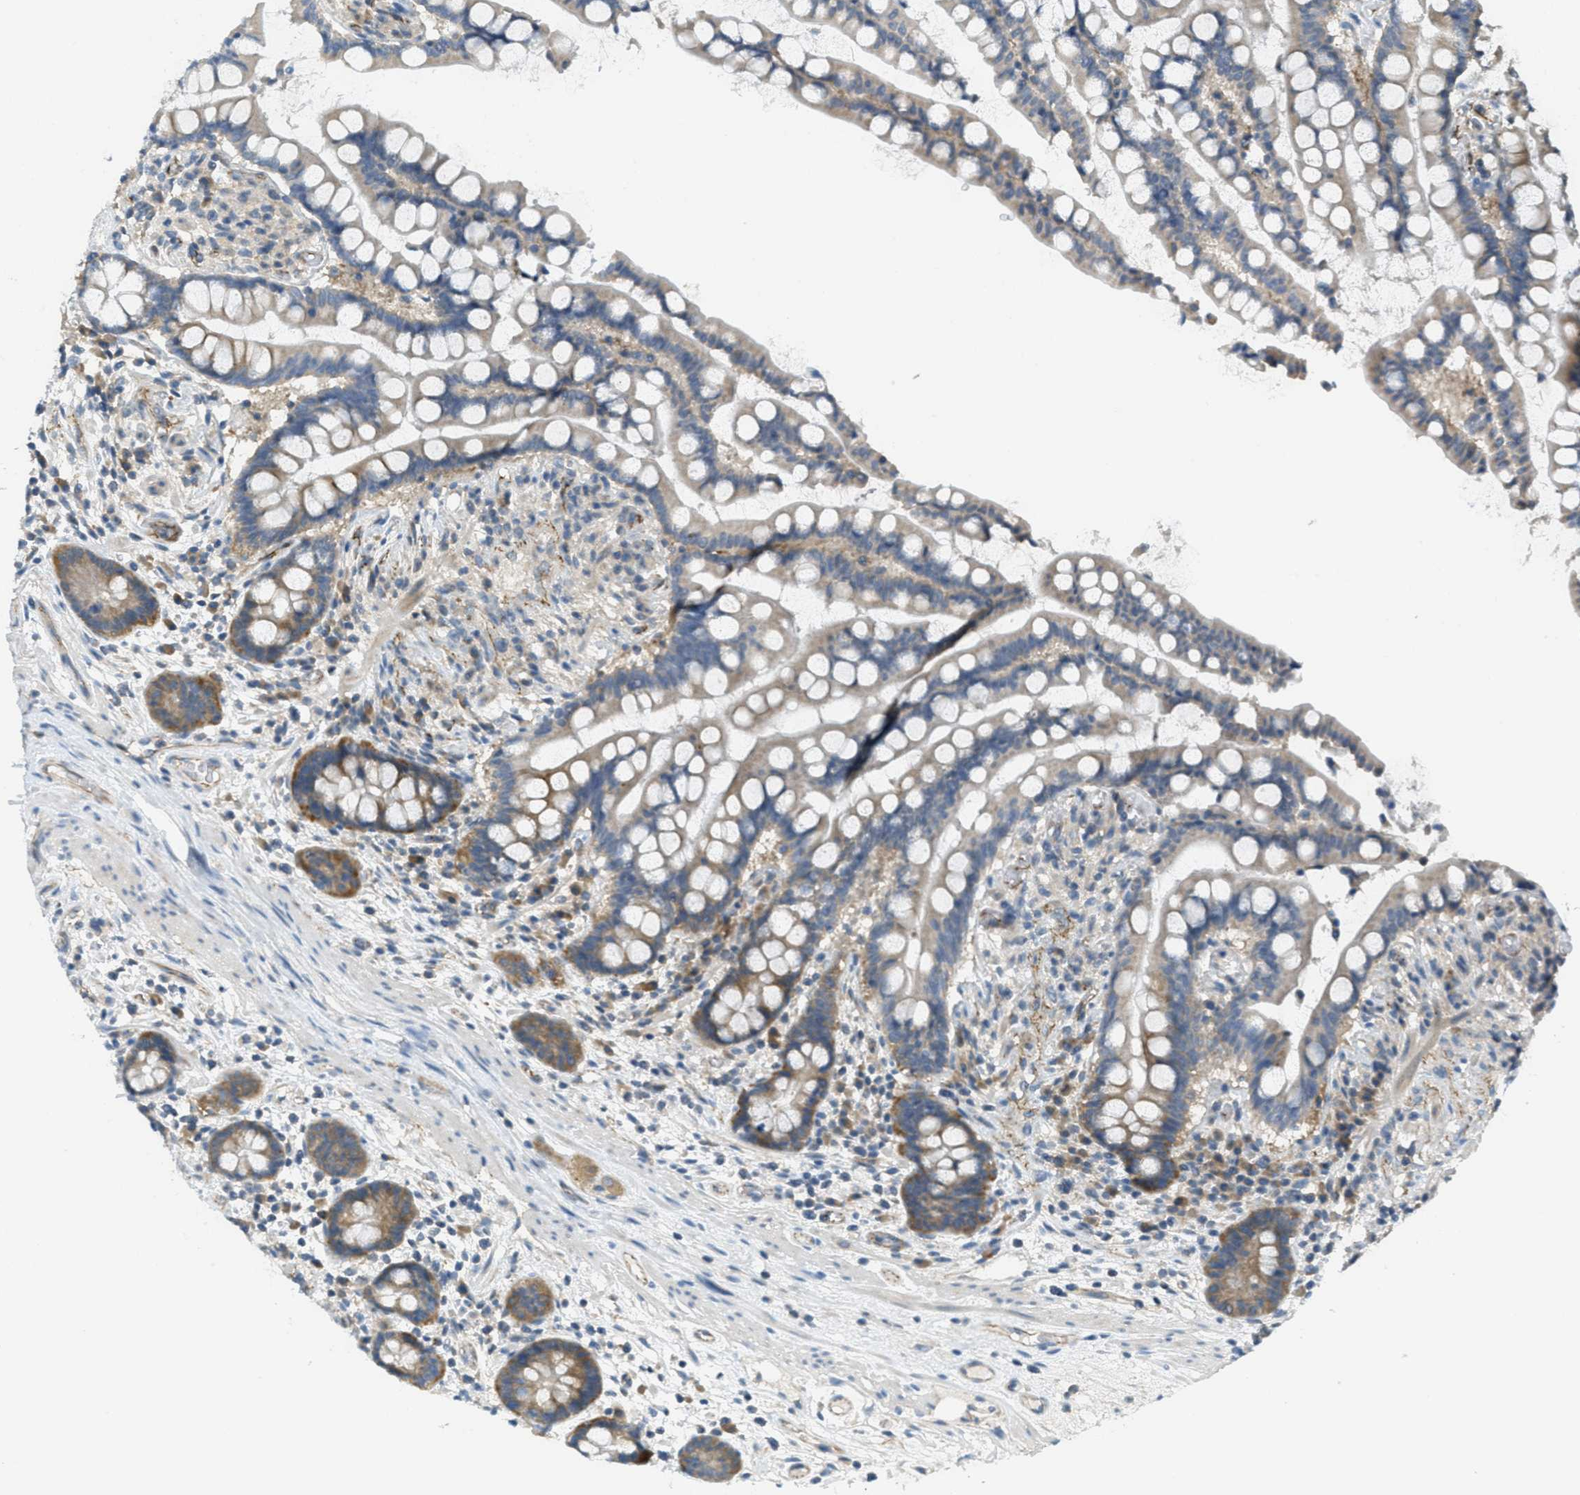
{"staining": {"intensity": "moderate", "quantity": "25%-75%", "location": "cytoplasmic/membranous"}, "tissue": "colon", "cell_type": "Endothelial cells", "image_type": "normal", "snomed": [{"axis": "morphology", "description": "Normal tissue, NOS"}, {"axis": "topography", "description": "Colon"}], "caption": "Immunohistochemical staining of benign colon exhibits medium levels of moderate cytoplasmic/membranous staining in about 25%-75% of endothelial cells. (Brightfield microscopy of DAB IHC at high magnification).", "gene": "JCAD", "patient": {"sex": "male", "age": 73}}